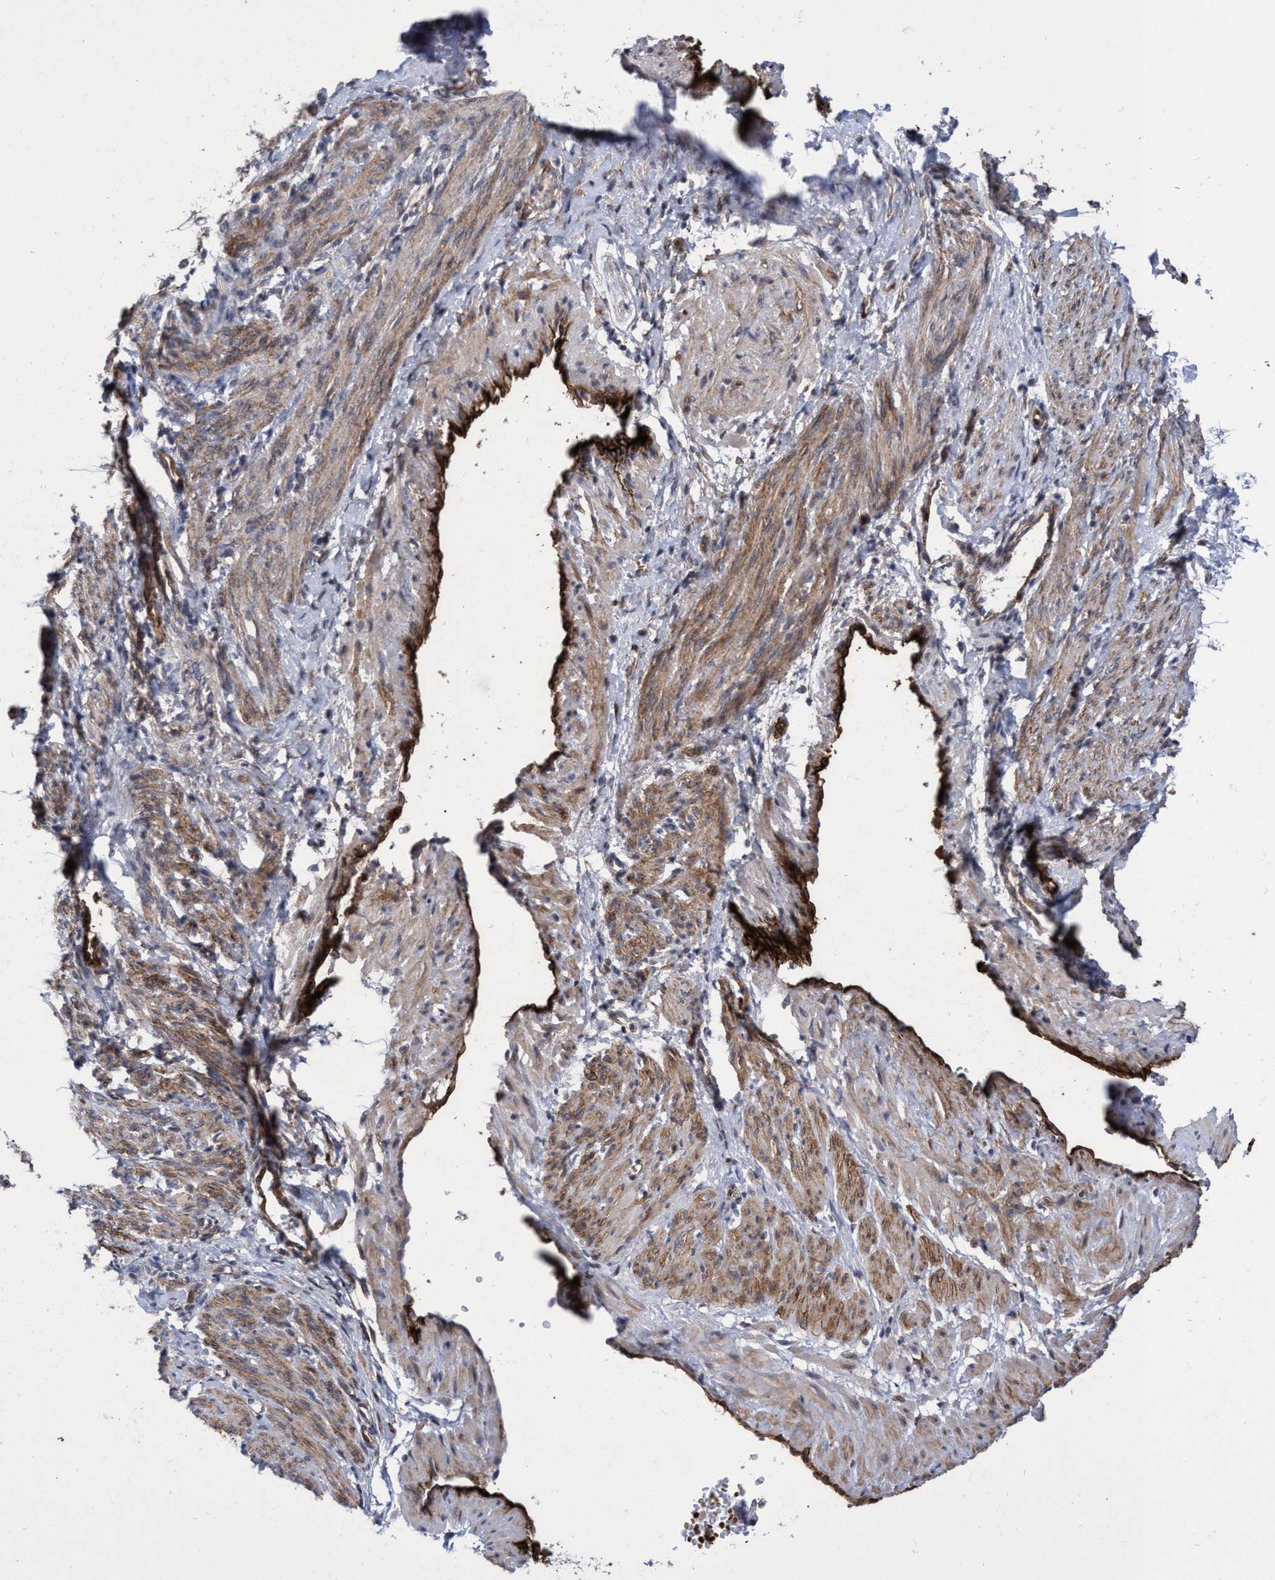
{"staining": {"intensity": "moderate", "quantity": "25%-75%", "location": "cytoplasmic/membranous"}, "tissue": "smooth muscle", "cell_type": "Smooth muscle cells", "image_type": "normal", "snomed": [{"axis": "morphology", "description": "Normal tissue, NOS"}, {"axis": "topography", "description": "Endometrium"}], "caption": "Immunohistochemistry (DAB) staining of normal smooth muscle exhibits moderate cytoplasmic/membranous protein expression in approximately 25%-75% of smooth muscle cells. The protein of interest is stained brown, and the nuclei are stained in blue (DAB (3,3'-diaminobenzidine) IHC with brightfield microscopy, high magnification).", "gene": "ZNF750", "patient": {"sex": "female", "age": 33}}